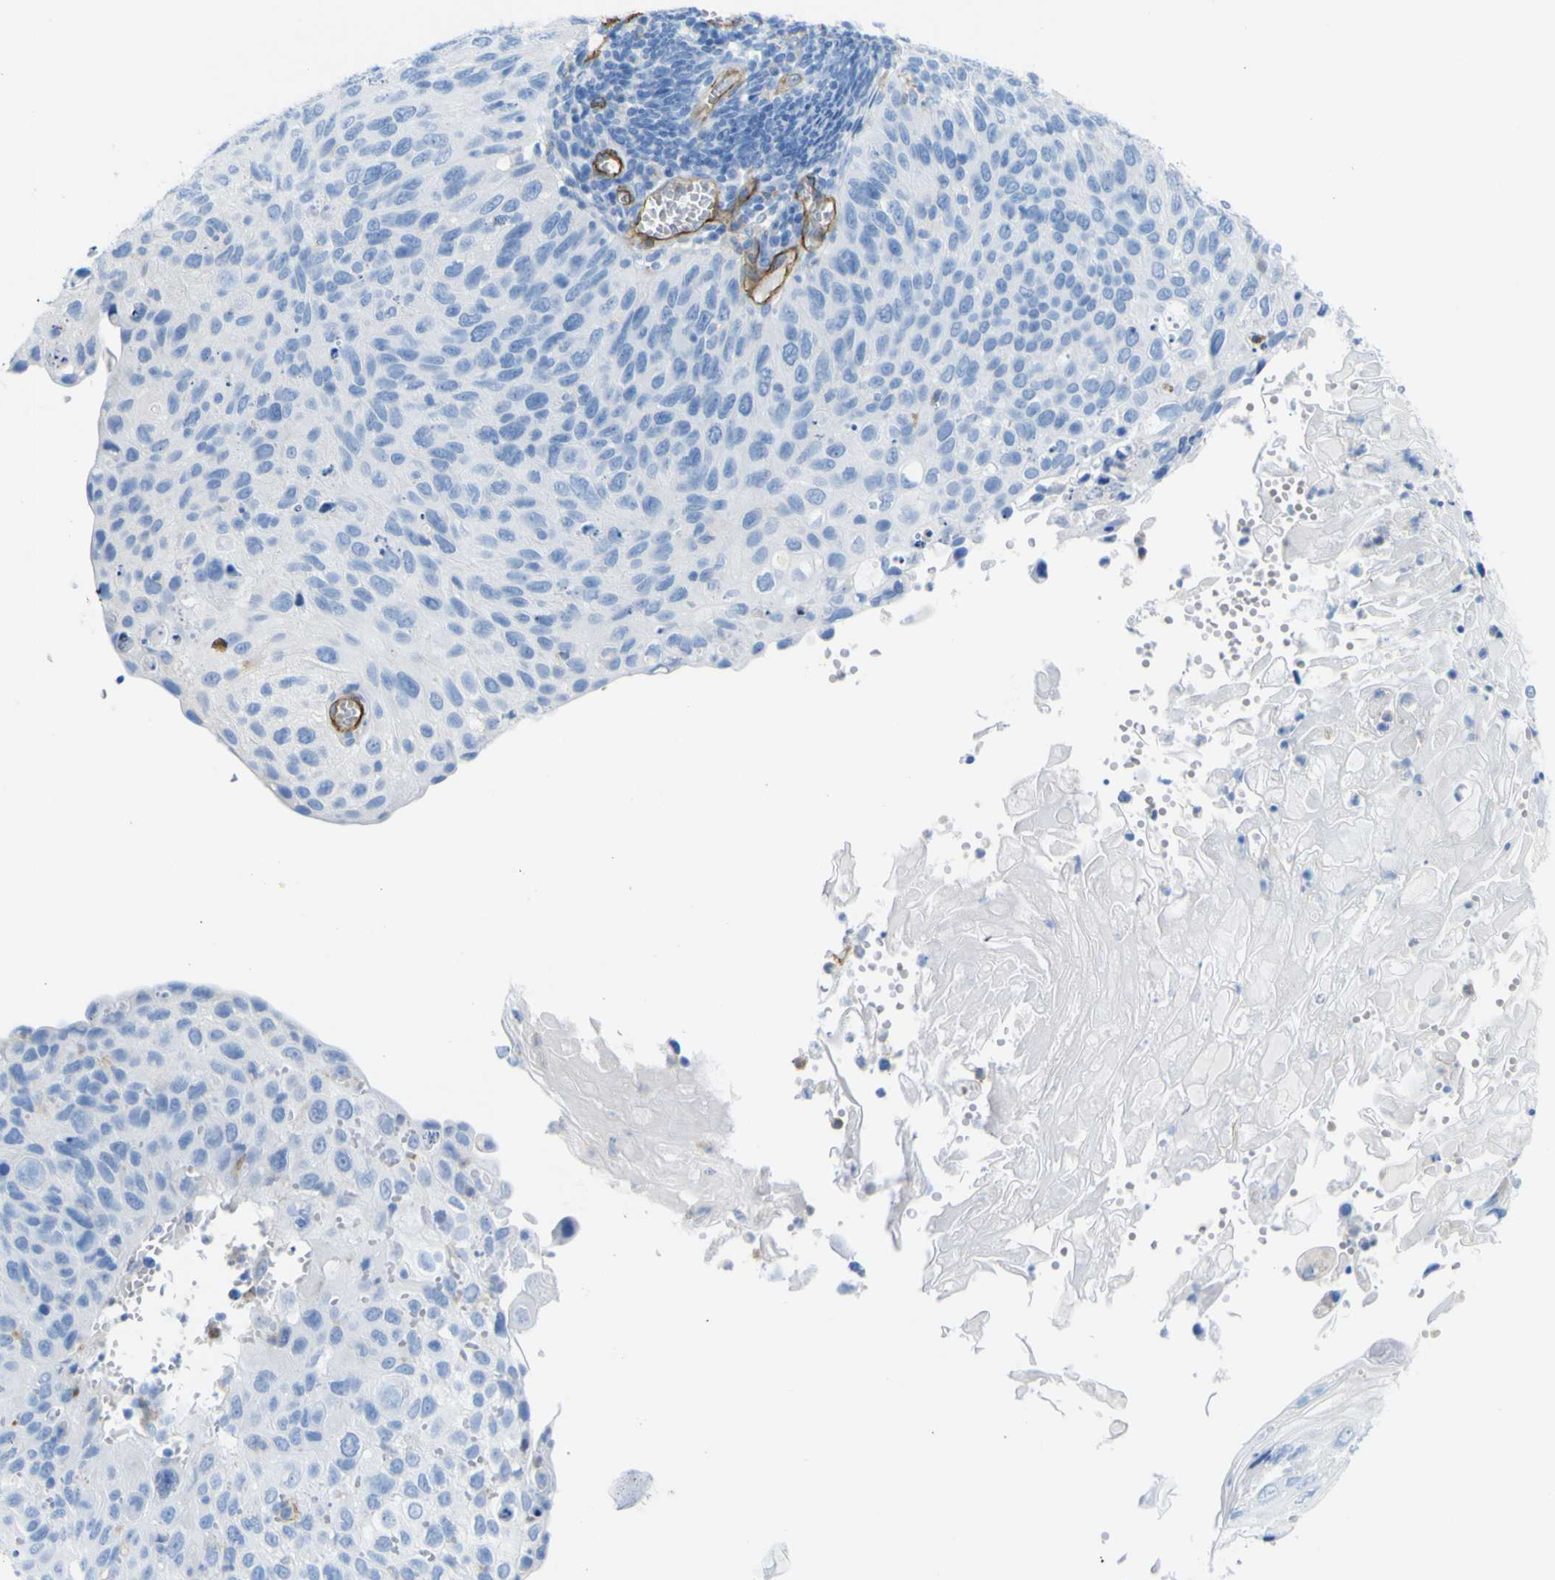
{"staining": {"intensity": "negative", "quantity": "none", "location": "none"}, "tissue": "cervical cancer", "cell_type": "Tumor cells", "image_type": "cancer", "snomed": [{"axis": "morphology", "description": "Squamous cell carcinoma, NOS"}, {"axis": "topography", "description": "Cervix"}], "caption": "DAB immunohistochemical staining of human cervical cancer (squamous cell carcinoma) demonstrates no significant expression in tumor cells.", "gene": "CD93", "patient": {"sex": "female", "age": 70}}